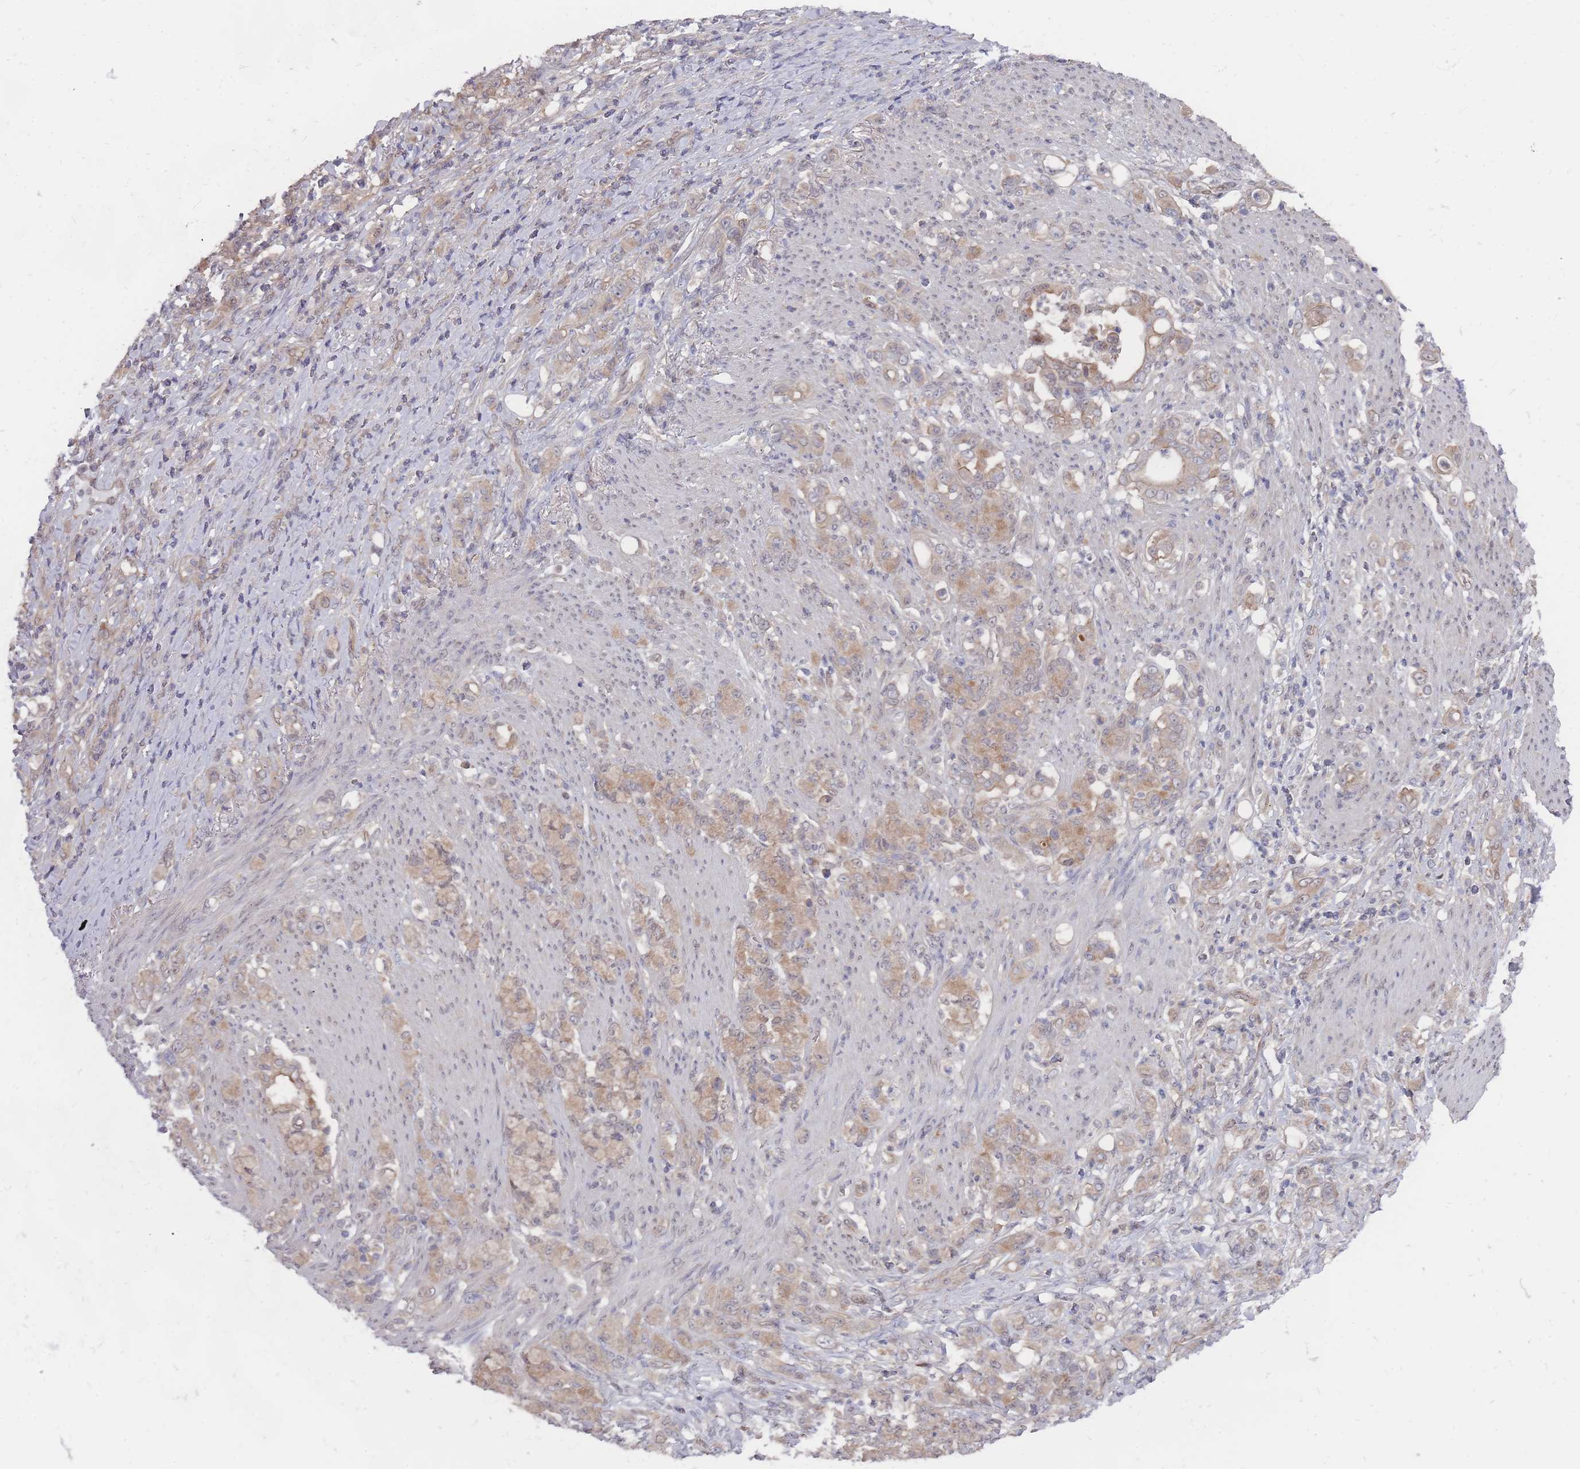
{"staining": {"intensity": "weak", "quantity": "25%-75%", "location": "cytoplasmic/membranous"}, "tissue": "stomach cancer", "cell_type": "Tumor cells", "image_type": "cancer", "snomed": [{"axis": "morphology", "description": "Normal tissue, NOS"}, {"axis": "morphology", "description": "Adenocarcinoma, NOS"}, {"axis": "topography", "description": "Stomach"}], "caption": "Stomach cancer stained with a brown dye displays weak cytoplasmic/membranous positive positivity in about 25%-75% of tumor cells.", "gene": "NKD1", "patient": {"sex": "female", "age": 79}}